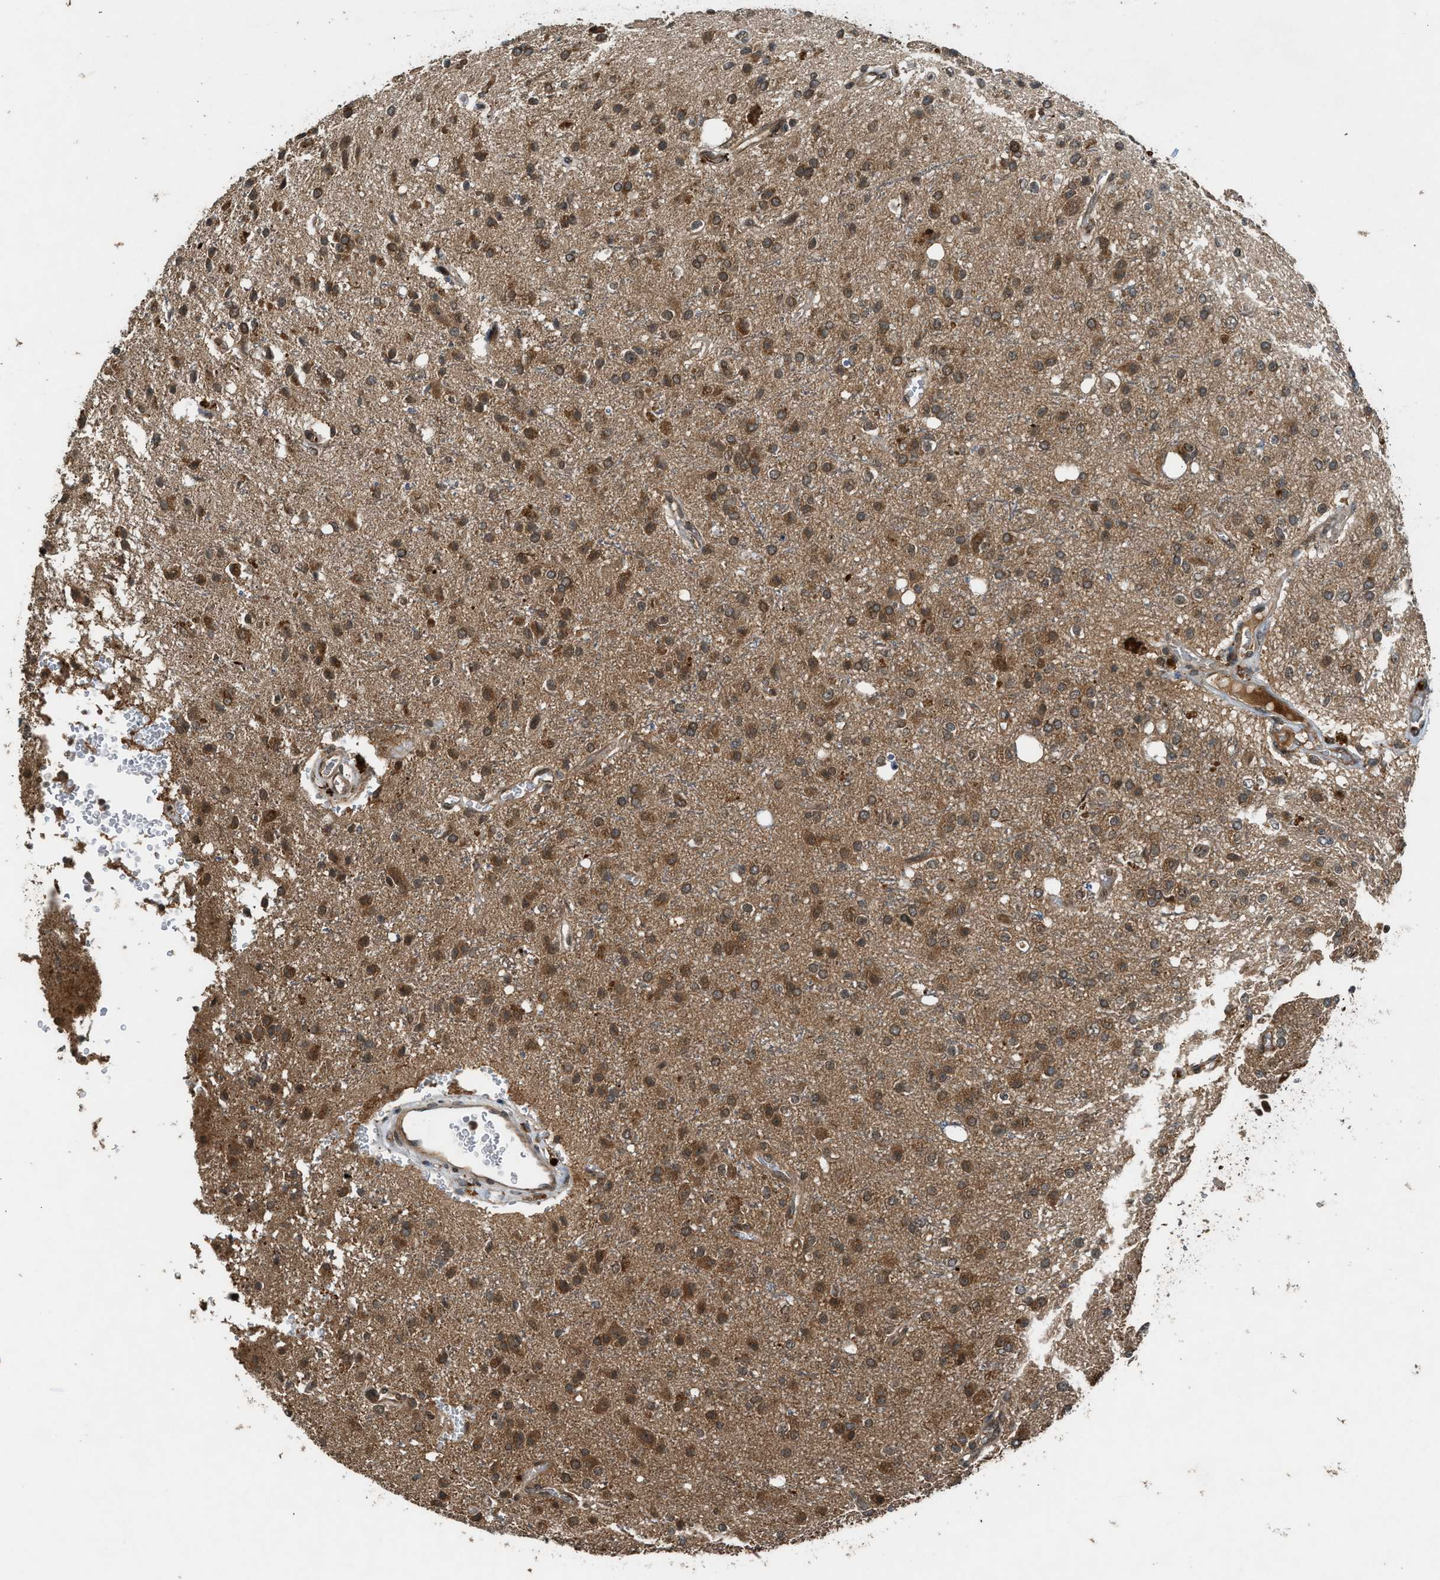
{"staining": {"intensity": "moderate", "quantity": ">75%", "location": "cytoplasmic/membranous"}, "tissue": "glioma", "cell_type": "Tumor cells", "image_type": "cancer", "snomed": [{"axis": "morphology", "description": "Glioma, malignant, High grade"}, {"axis": "topography", "description": "Brain"}], "caption": "This micrograph shows malignant glioma (high-grade) stained with IHC to label a protein in brown. The cytoplasmic/membranous of tumor cells show moderate positivity for the protein. Nuclei are counter-stained blue.", "gene": "TXNL1", "patient": {"sex": "male", "age": 47}}